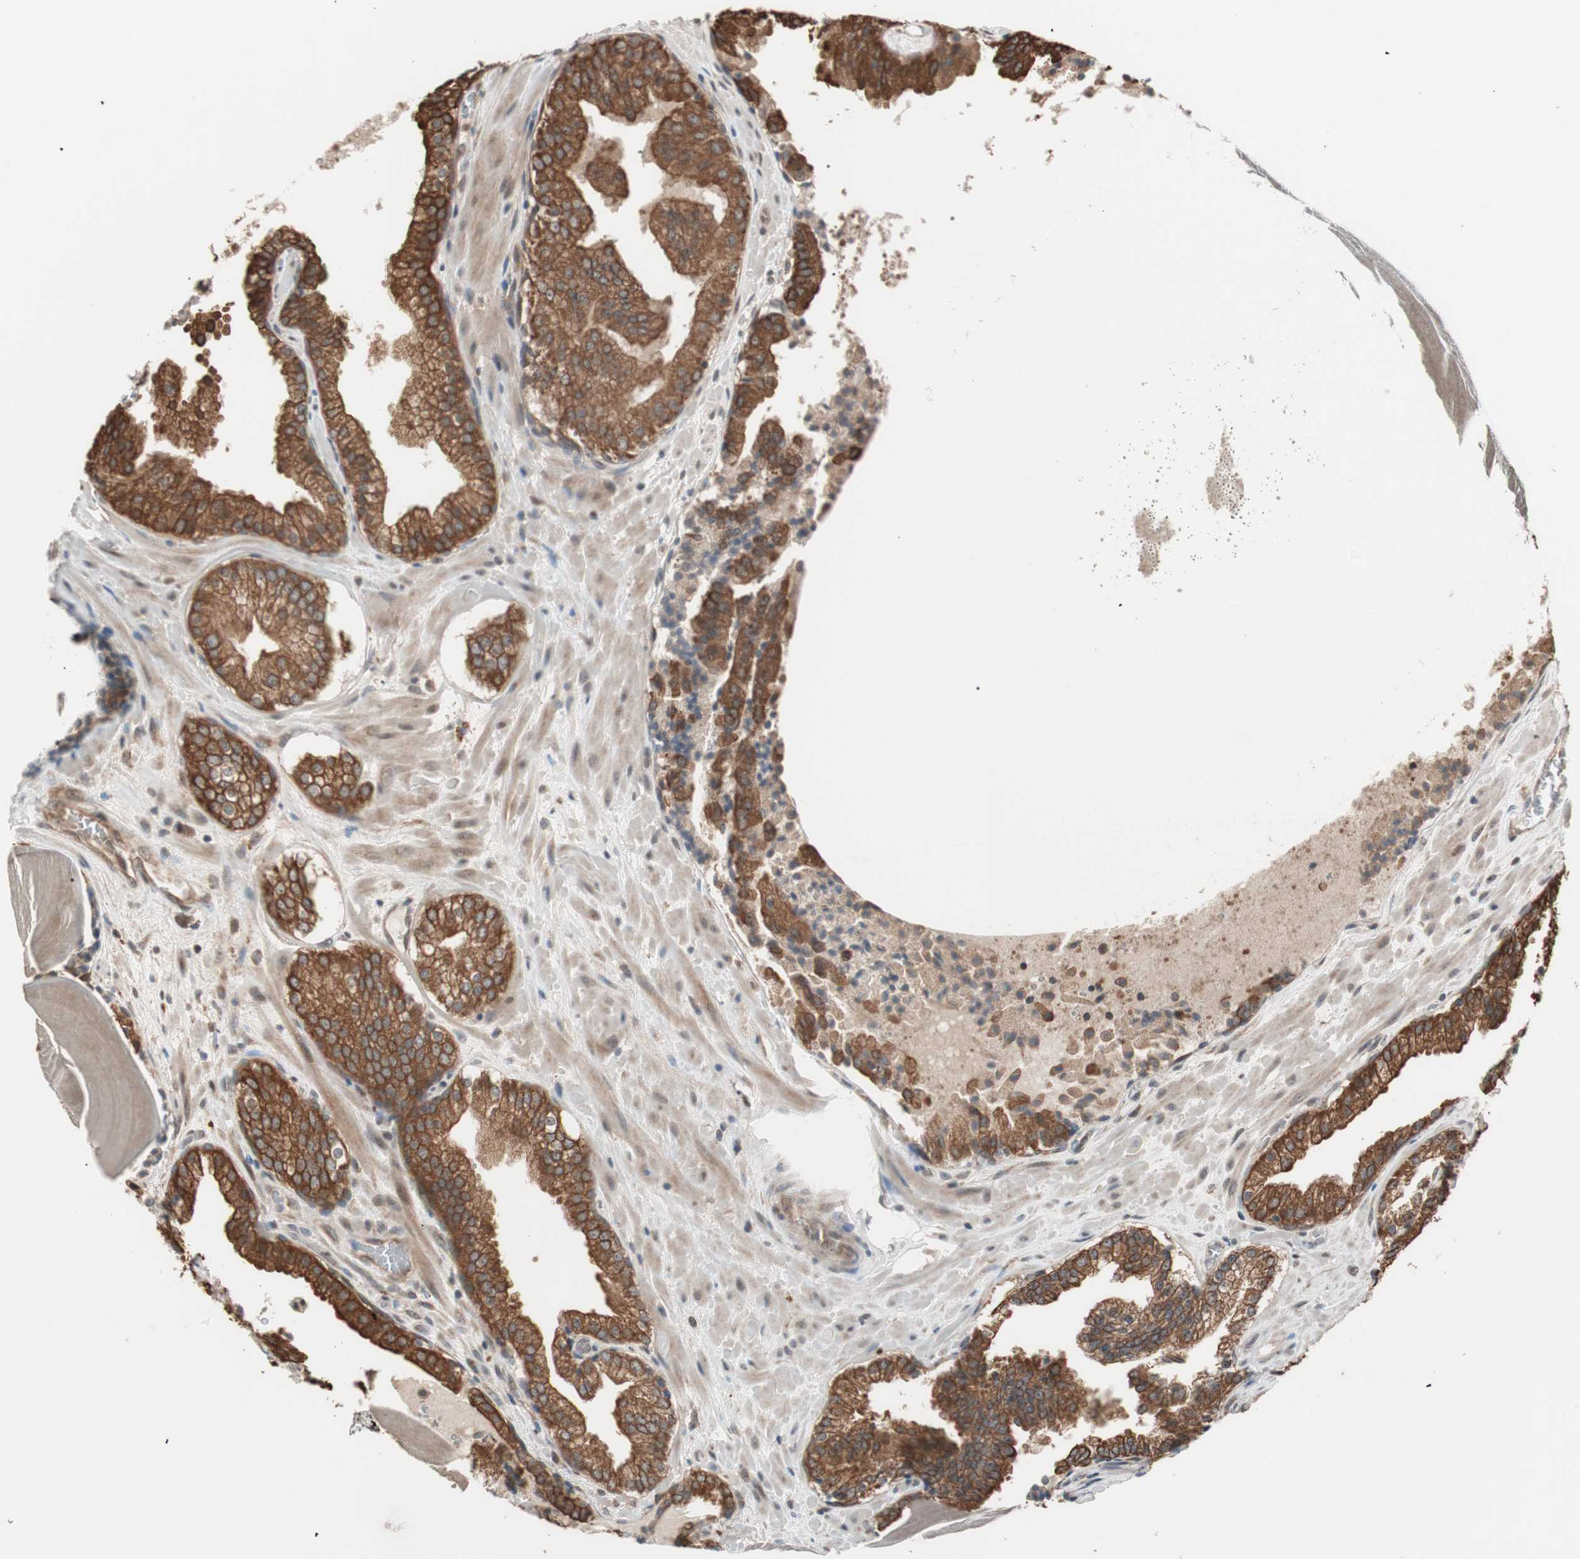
{"staining": {"intensity": "strong", "quantity": ">75%", "location": "cytoplasmic/membranous"}, "tissue": "prostate cancer", "cell_type": "Tumor cells", "image_type": "cancer", "snomed": [{"axis": "morphology", "description": "Adenocarcinoma, High grade"}, {"axis": "topography", "description": "Prostate"}], "caption": "Human high-grade adenocarcinoma (prostate) stained with a brown dye exhibits strong cytoplasmic/membranous positive expression in about >75% of tumor cells.", "gene": "FBXO5", "patient": {"sex": "male", "age": 68}}